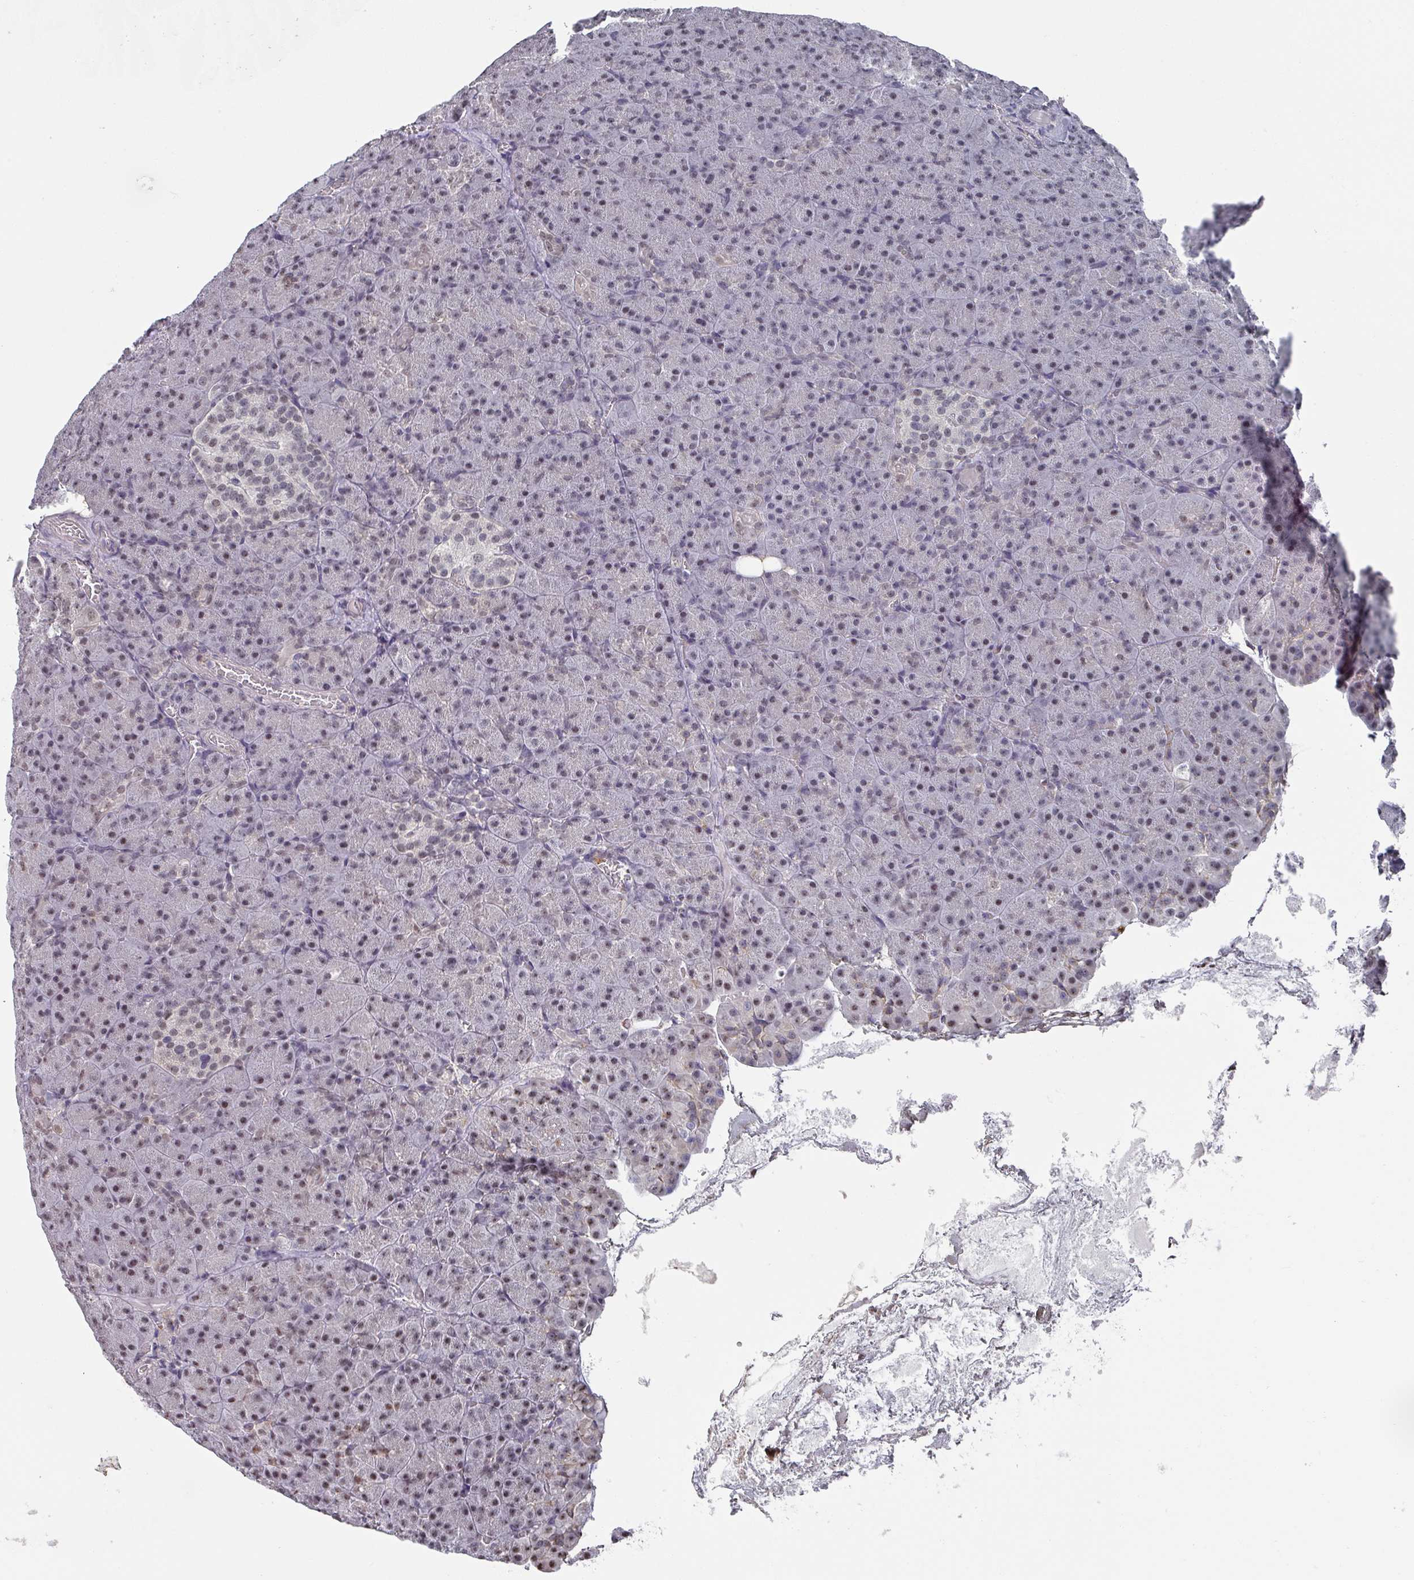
{"staining": {"intensity": "weak", "quantity": "25%-75%", "location": "nuclear"}, "tissue": "pancreas", "cell_type": "Exocrine glandular cells", "image_type": "normal", "snomed": [{"axis": "morphology", "description": "Normal tissue, NOS"}, {"axis": "topography", "description": "Pancreas"}], "caption": "Unremarkable pancreas exhibits weak nuclear expression in about 25%-75% of exocrine glandular cells, visualized by immunohistochemistry. (brown staining indicates protein expression, while blue staining denotes nuclei).", "gene": "ZNF654", "patient": {"sex": "male", "age": 63}}